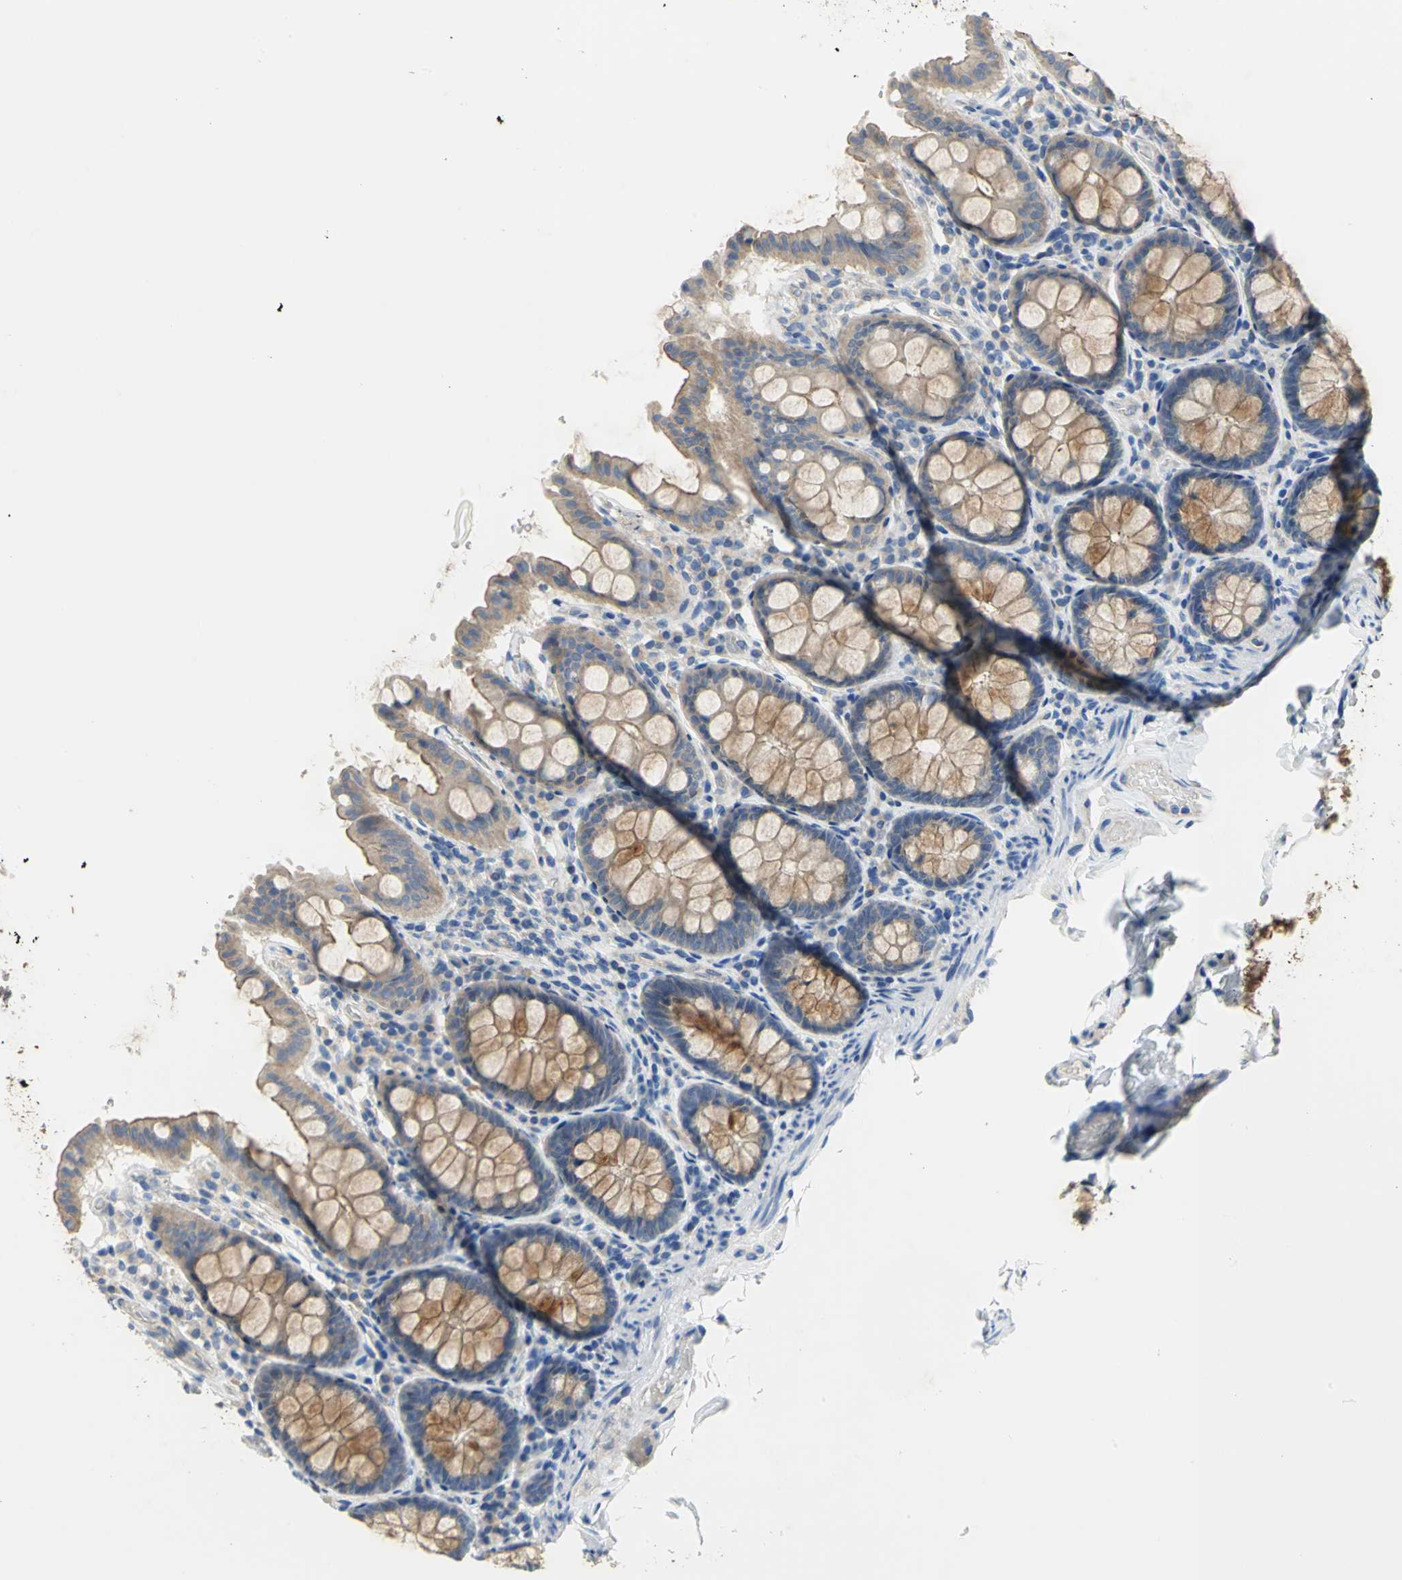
{"staining": {"intensity": "negative", "quantity": "none", "location": "none"}, "tissue": "colon", "cell_type": "Endothelial cells", "image_type": "normal", "snomed": [{"axis": "morphology", "description": "Normal tissue, NOS"}, {"axis": "topography", "description": "Colon"}], "caption": "Immunohistochemical staining of unremarkable human colon reveals no significant positivity in endothelial cells. (Brightfield microscopy of DAB immunohistochemistry (IHC) at high magnification).", "gene": "HTR1F", "patient": {"sex": "female", "age": 61}}